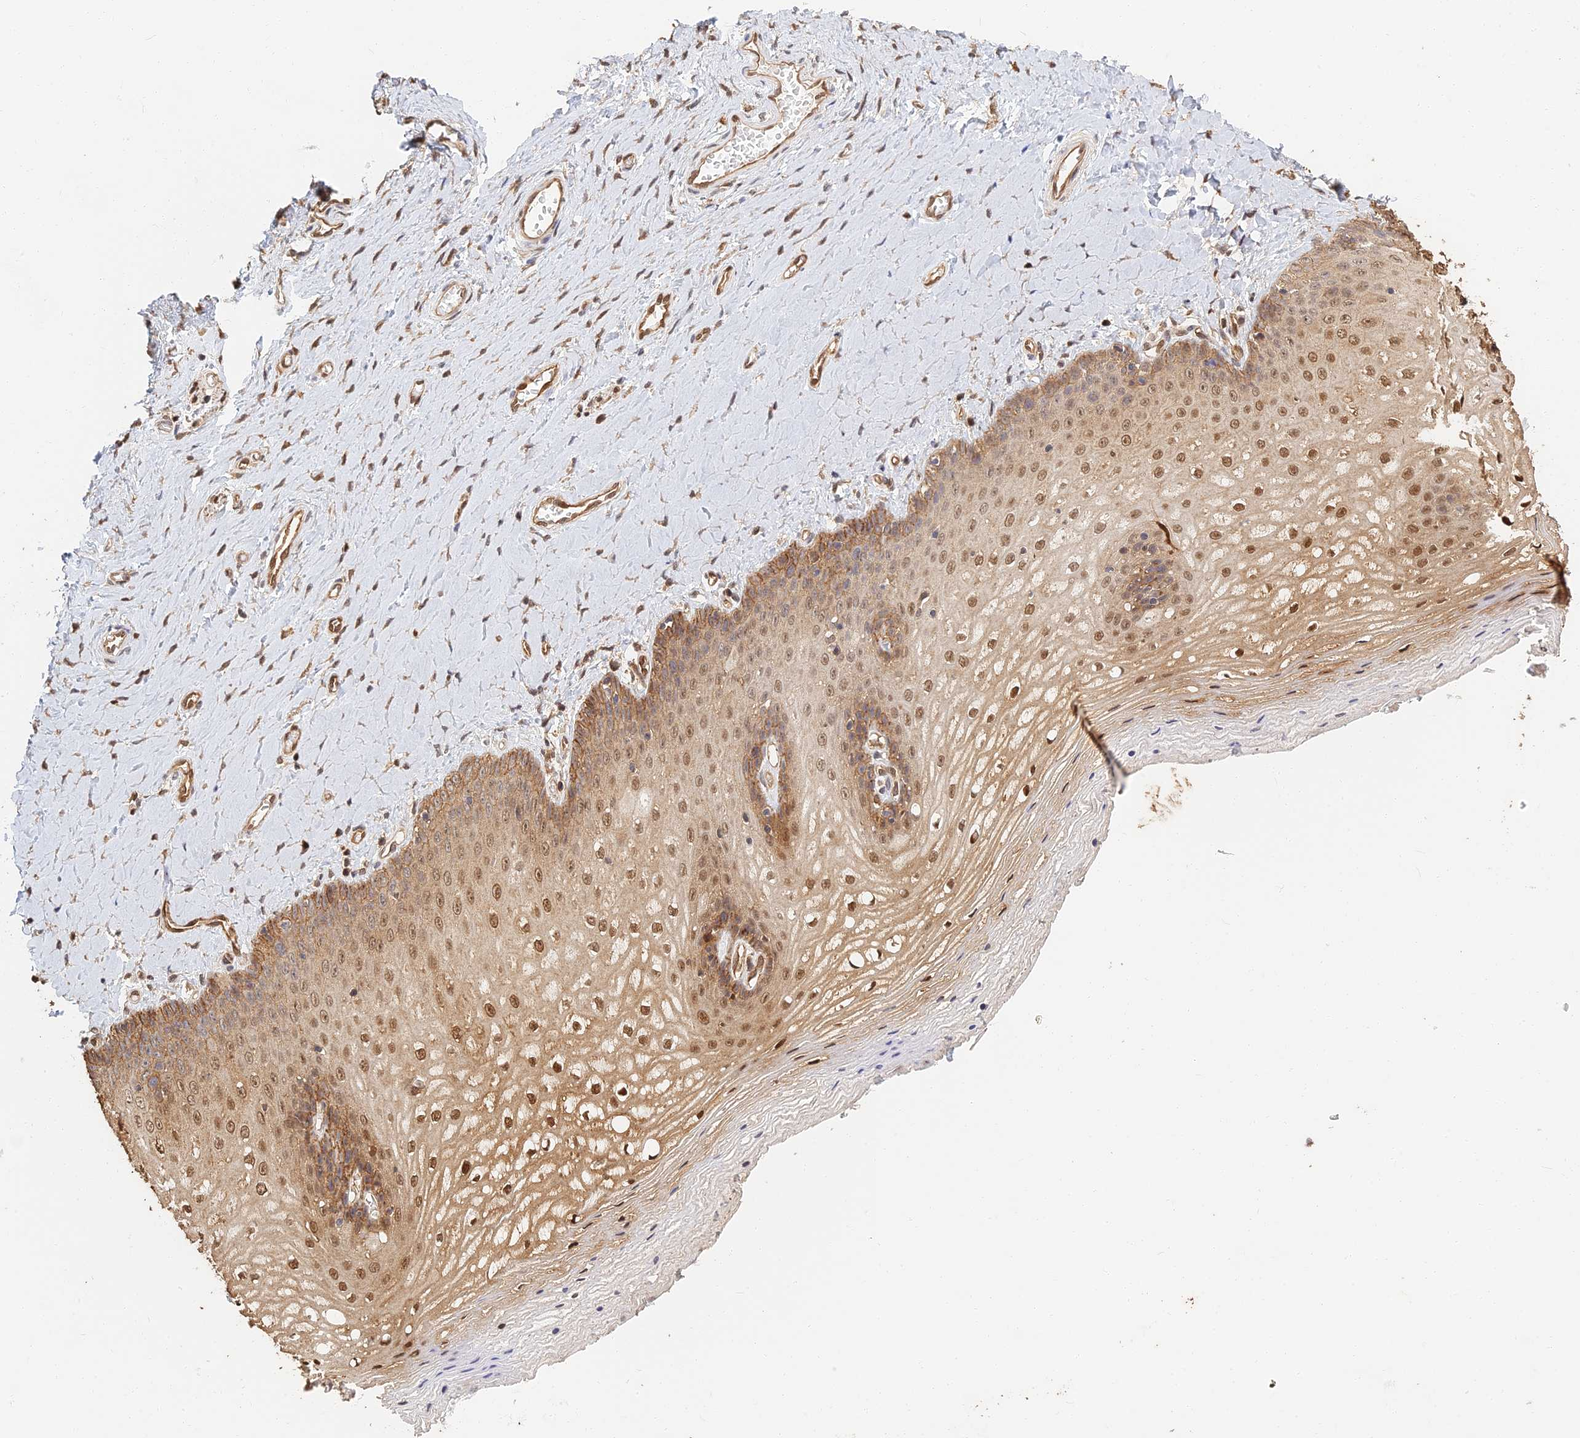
{"staining": {"intensity": "moderate", "quantity": ">75%", "location": "cytoplasmic/membranous,nuclear"}, "tissue": "vagina", "cell_type": "Squamous epithelial cells", "image_type": "normal", "snomed": [{"axis": "morphology", "description": "Normal tissue, NOS"}, {"axis": "topography", "description": "Vagina"}], "caption": "Human vagina stained with a brown dye shows moderate cytoplasmic/membranous,nuclear positive positivity in about >75% of squamous epithelial cells.", "gene": "LRRN3", "patient": {"sex": "female", "age": 65}}